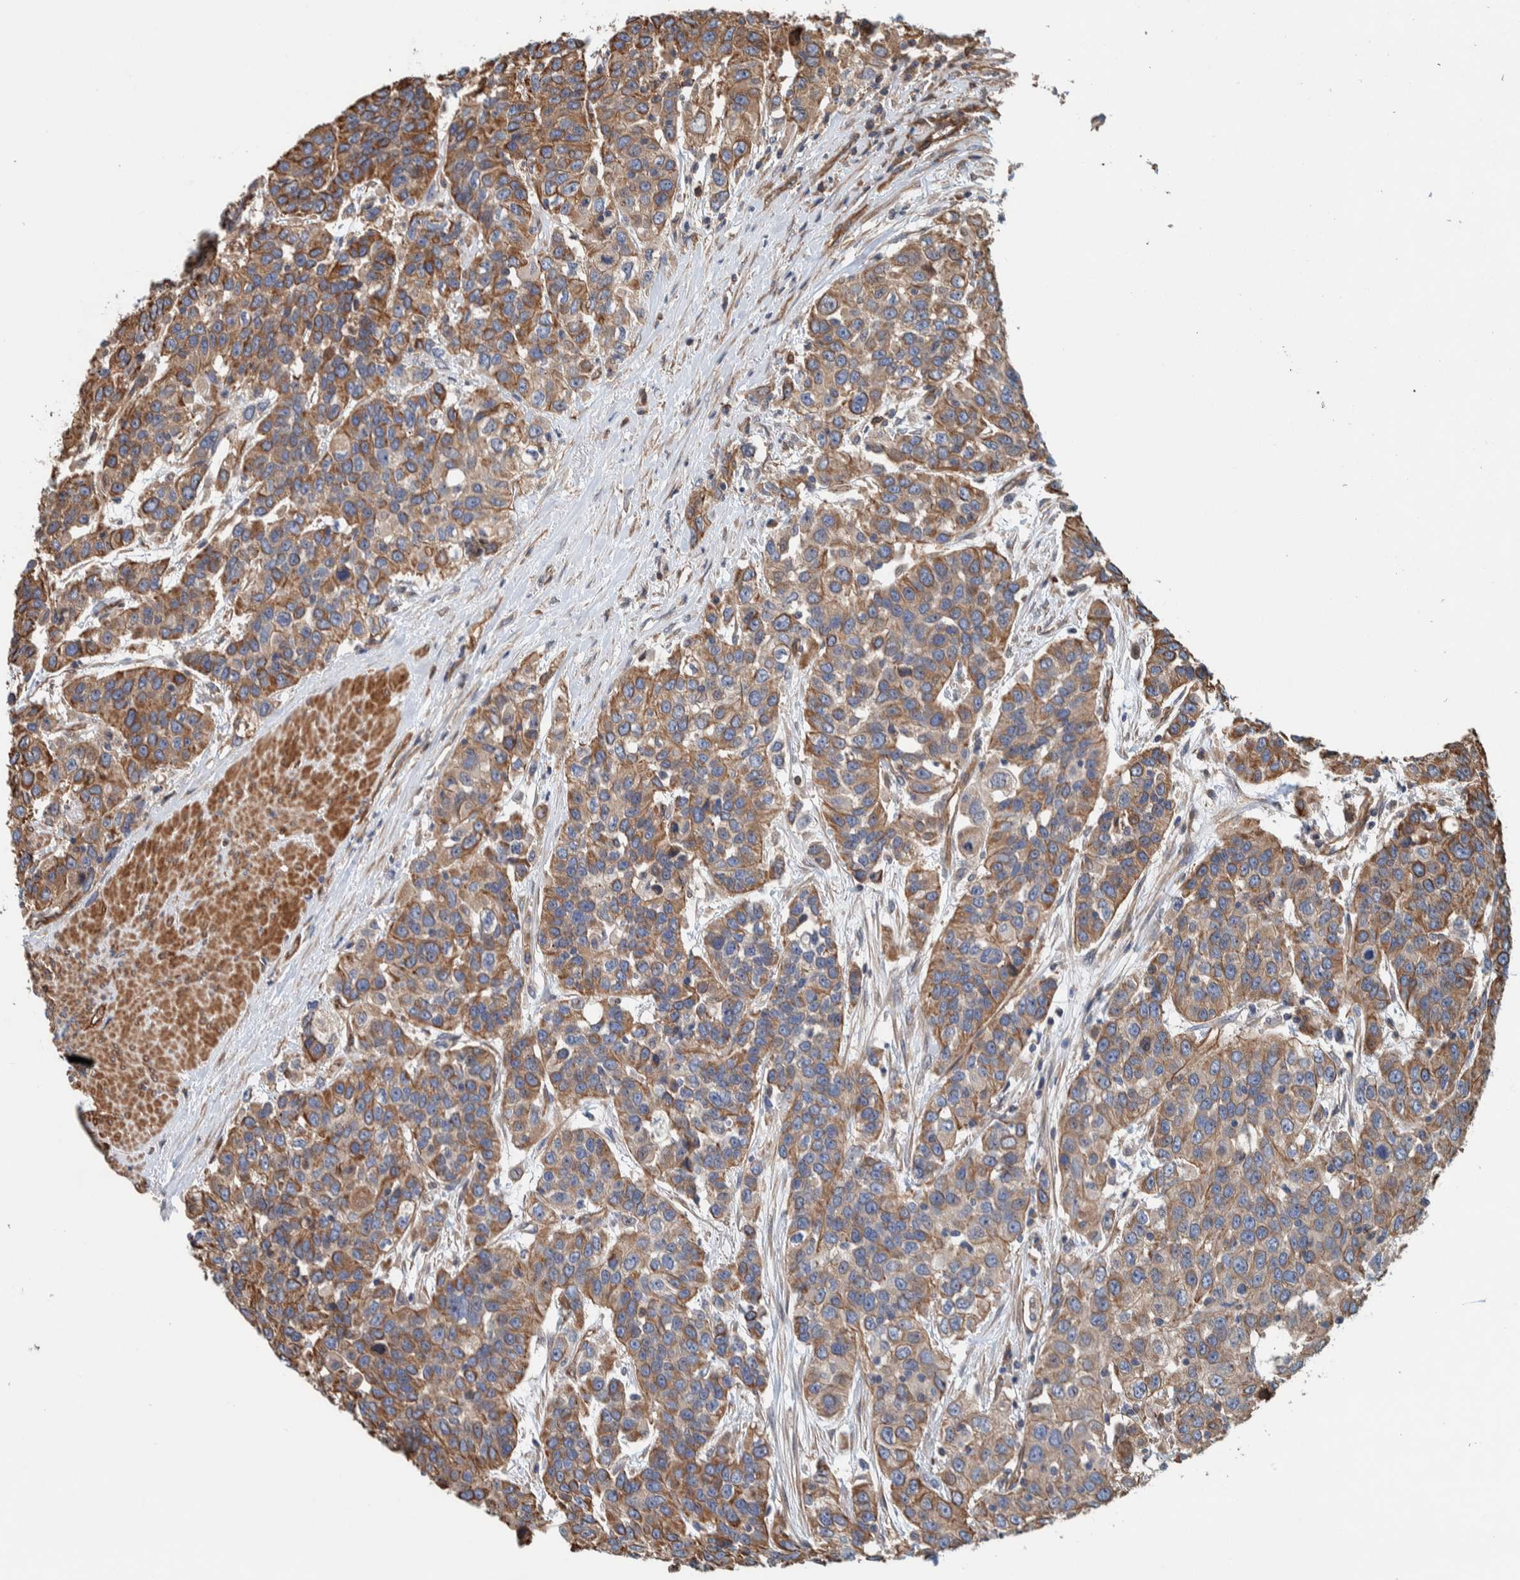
{"staining": {"intensity": "moderate", "quantity": ">75%", "location": "cytoplasmic/membranous"}, "tissue": "urothelial cancer", "cell_type": "Tumor cells", "image_type": "cancer", "snomed": [{"axis": "morphology", "description": "Urothelial carcinoma, High grade"}, {"axis": "topography", "description": "Urinary bladder"}], "caption": "Human urothelial carcinoma (high-grade) stained for a protein (brown) demonstrates moderate cytoplasmic/membranous positive expression in approximately >75% of tumor cells.", "gene": "PKD1L1", "patient": {"sex": "female", "age": 80}}